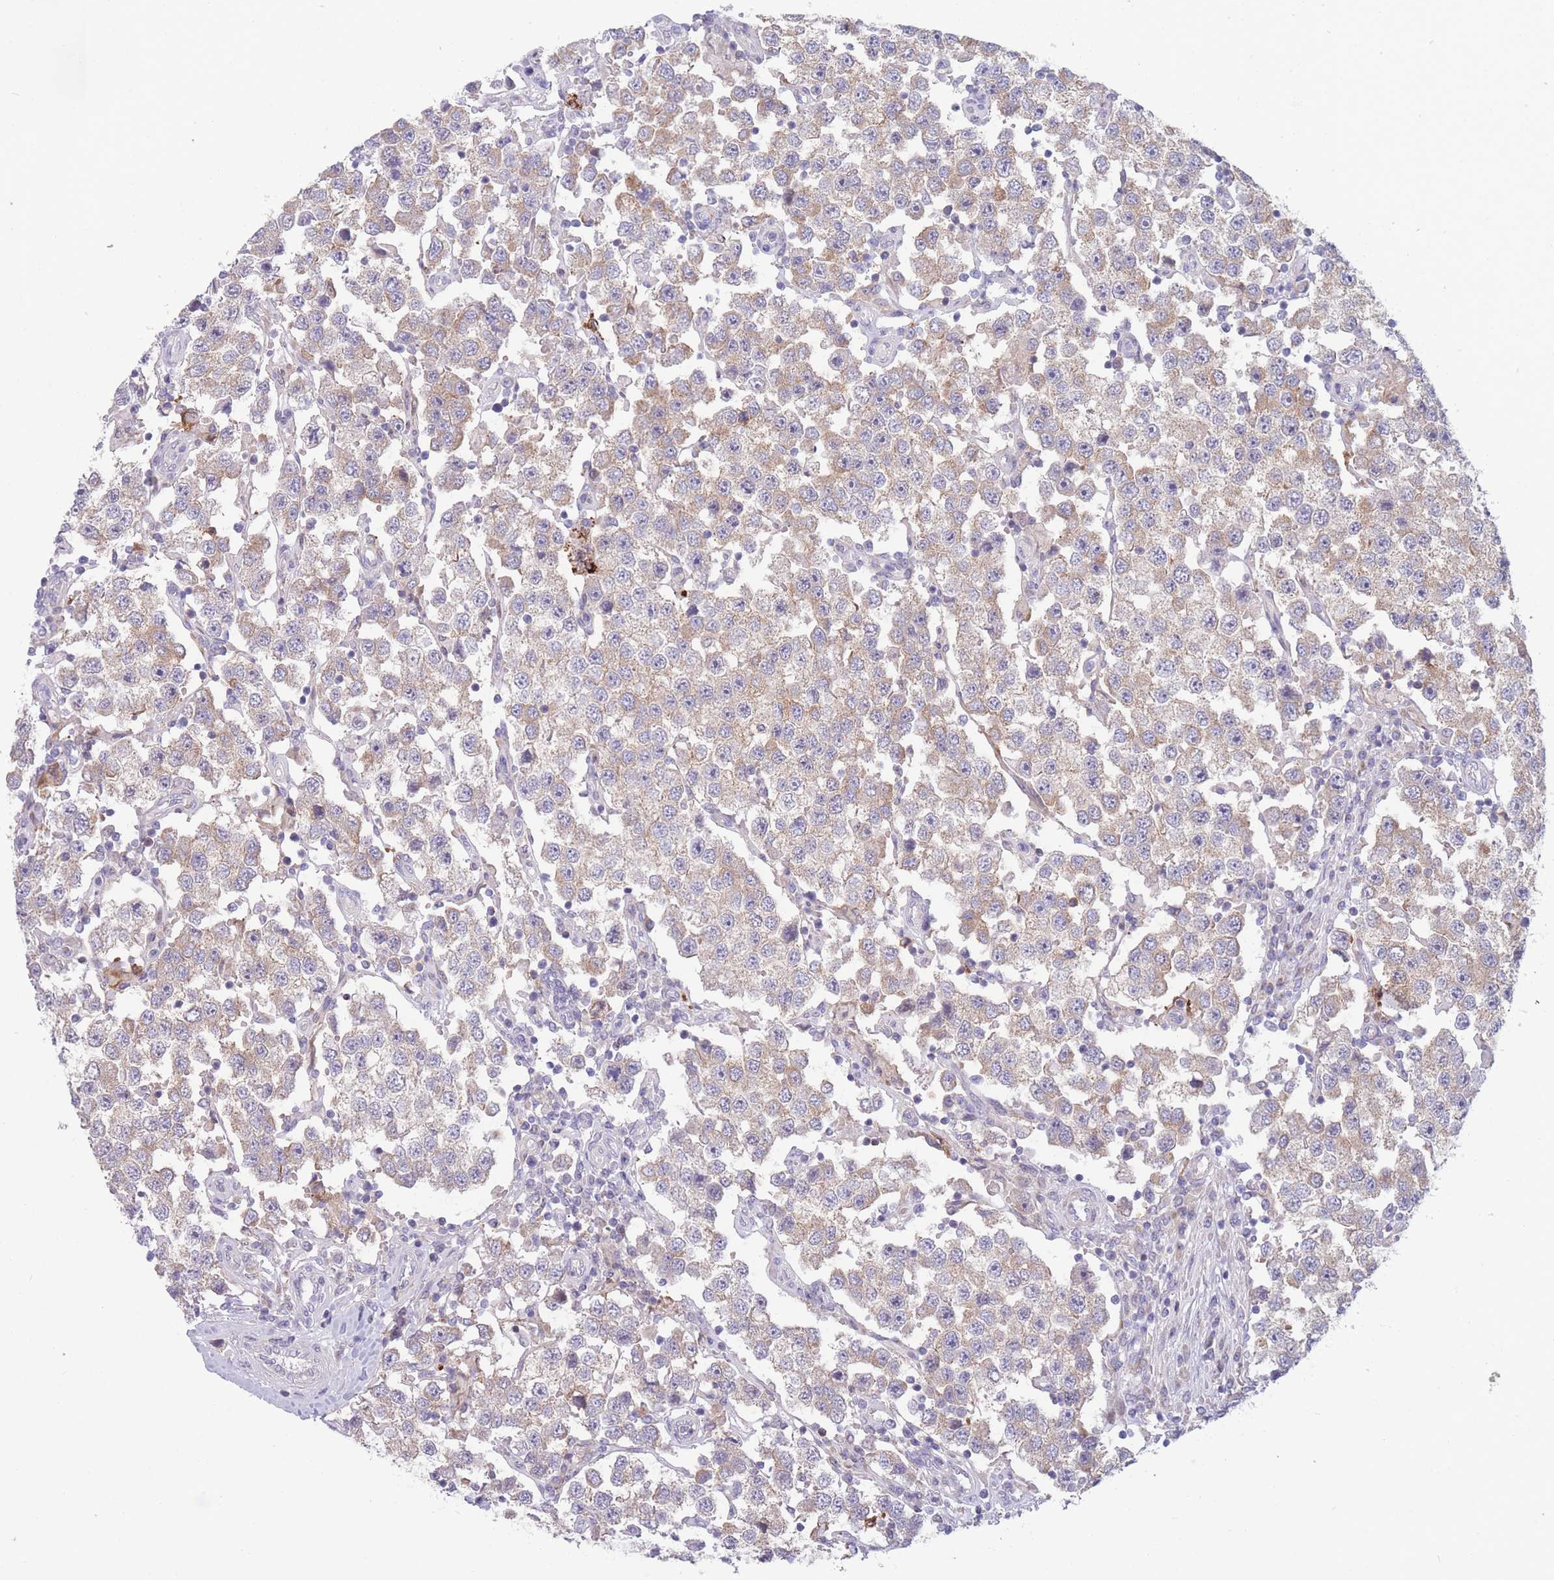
{"staining": {"intensity": "weak", "quantity": "<25%", "location": "cytoplasmic/membranous"}, "tissue": "testis cancer", "cell_type": "Tumor cells", "image_type": "cancer", "snomed": [{"axis": "morphology", "description": "Seminoma, NOS"}, {"axis": "topography", "description": "Testis"}], "caption": "Histopathology image shows no protein expression in tumor cells of testis cancer (seminoma) tissue.", "gene": "PDE4A", "patient": {"sex": "male", "age": 37}}